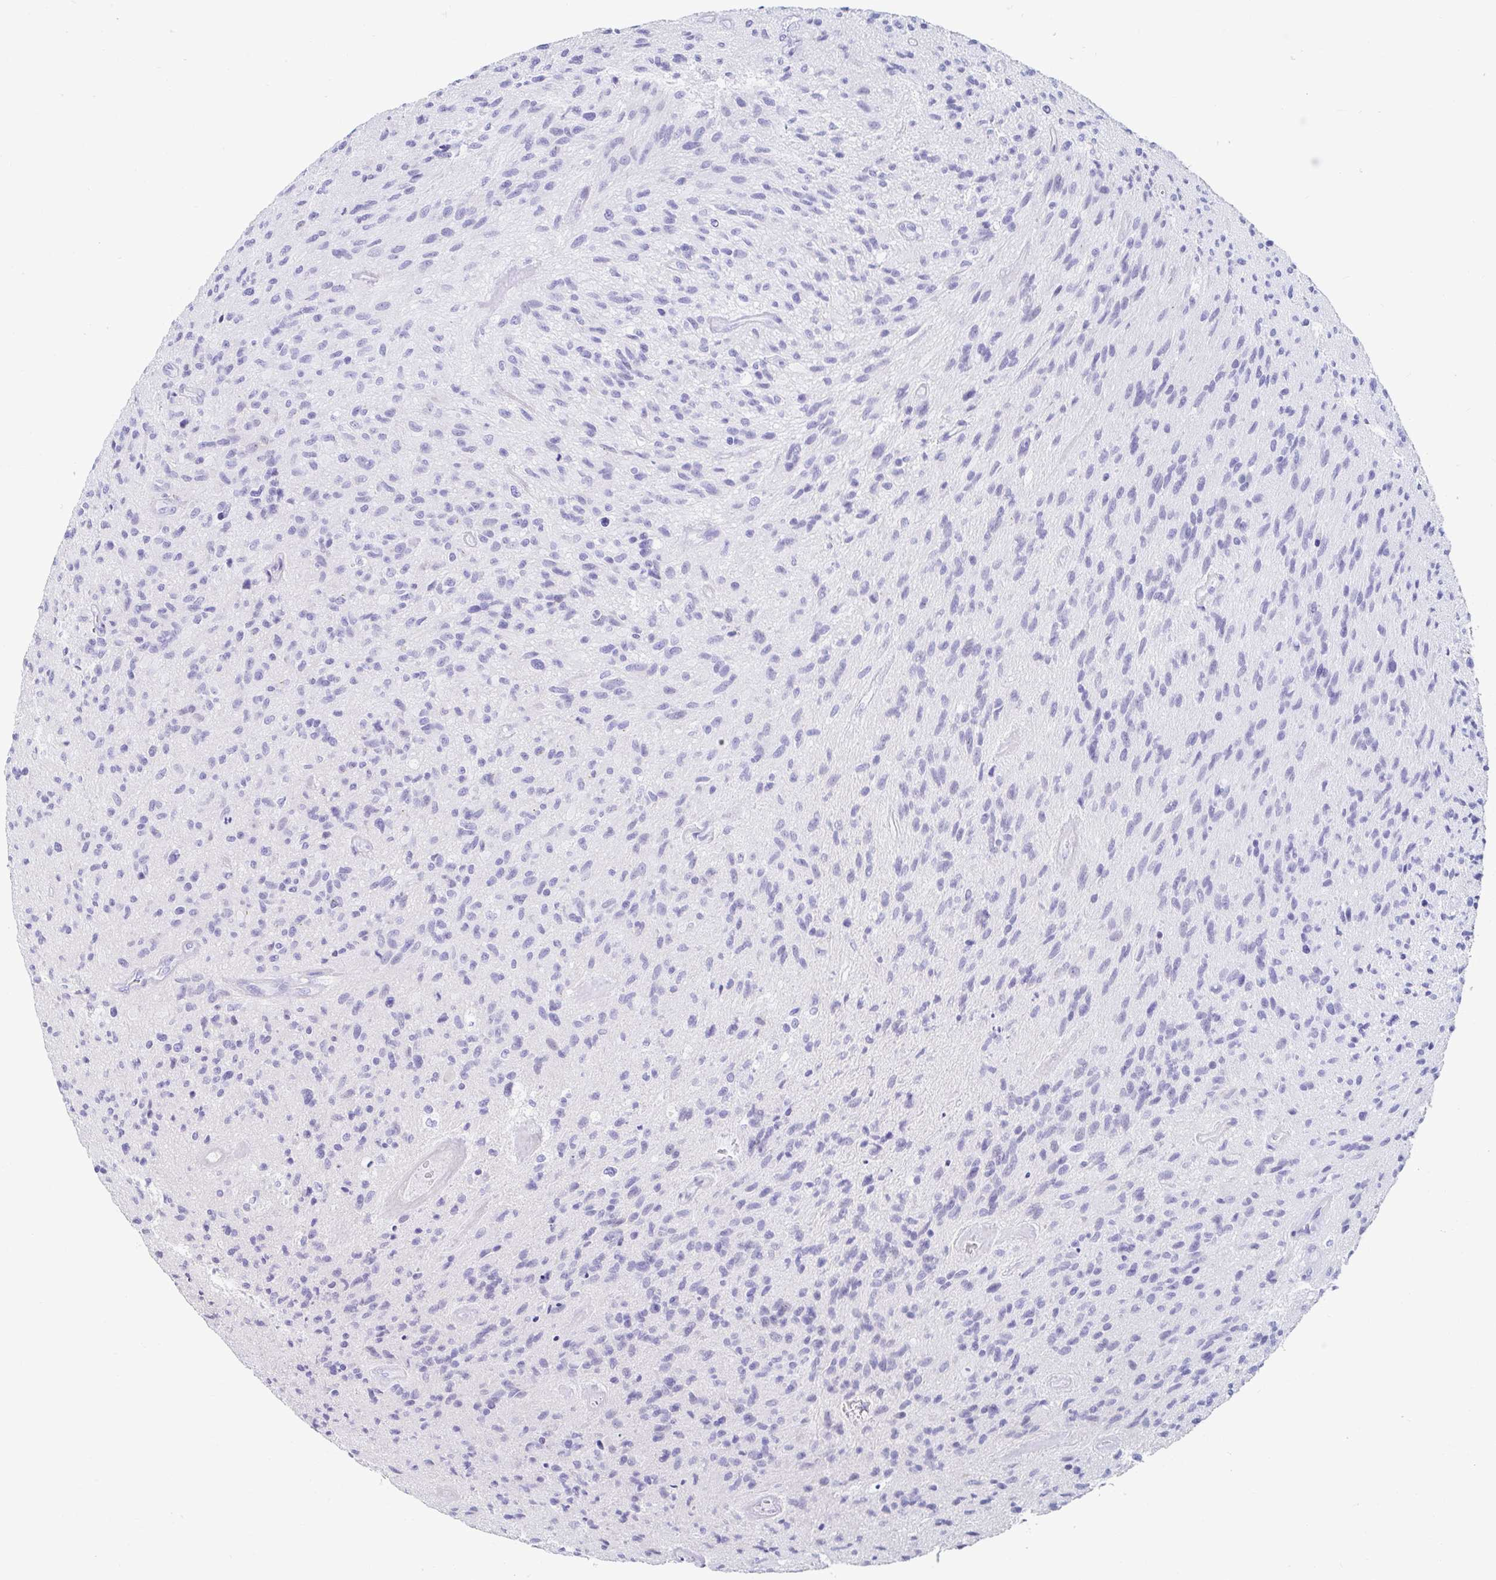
{"staining": {"intensity": "negative", "quantity": "none", "location": "none"}, "tissue": "glioma", "cell_type": "Tumor cells", "image_type": "cancer", "snomed": [{"axis": "morphology", "description": "Glioma, malignant, High grade"}, {"axis": "topography", "description": "Brain"}], "caption": "Tumor cells show no significant positivity in glioma.", "gene": "C4orf17", "patient": {"sex": "male", "age": 54}}